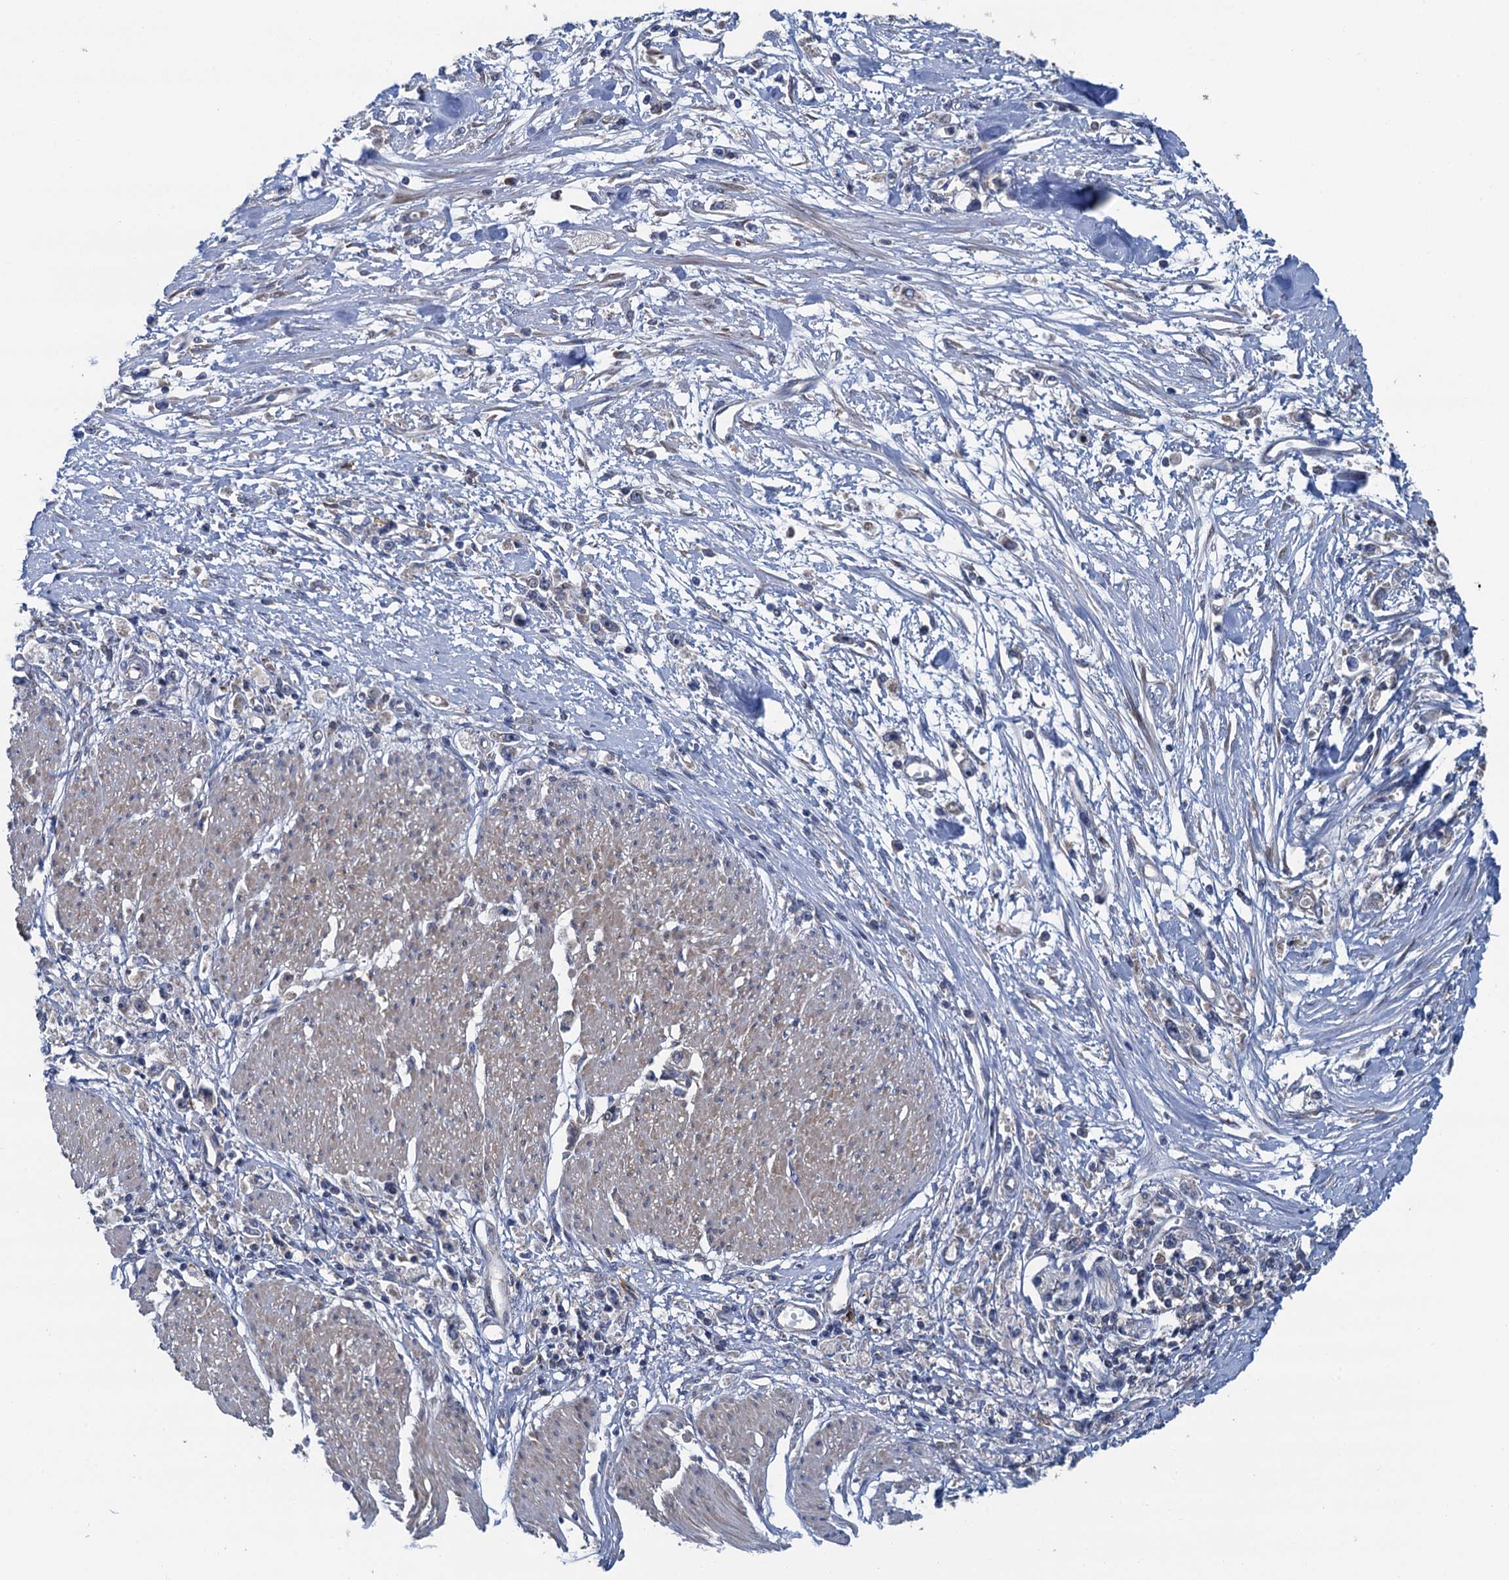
{"staining": {"intensity": "negative", "quantity": "none", "location": "none"}, "tissue": "stomach cancer", "cell_type": "Tumor cells", "image_type": "cancer", "snomed": [{"axis": "morphology", "description": "Adenocarcinoma, NOS"}, {"axis": "topography", "description": "Stomach"}], "caption": "Protein analysis of stomach adenocarcinoma shows no significant staining in tumor cells.", "gene": "CNTN5", "patient": {"sex": "female", "age": 59}}